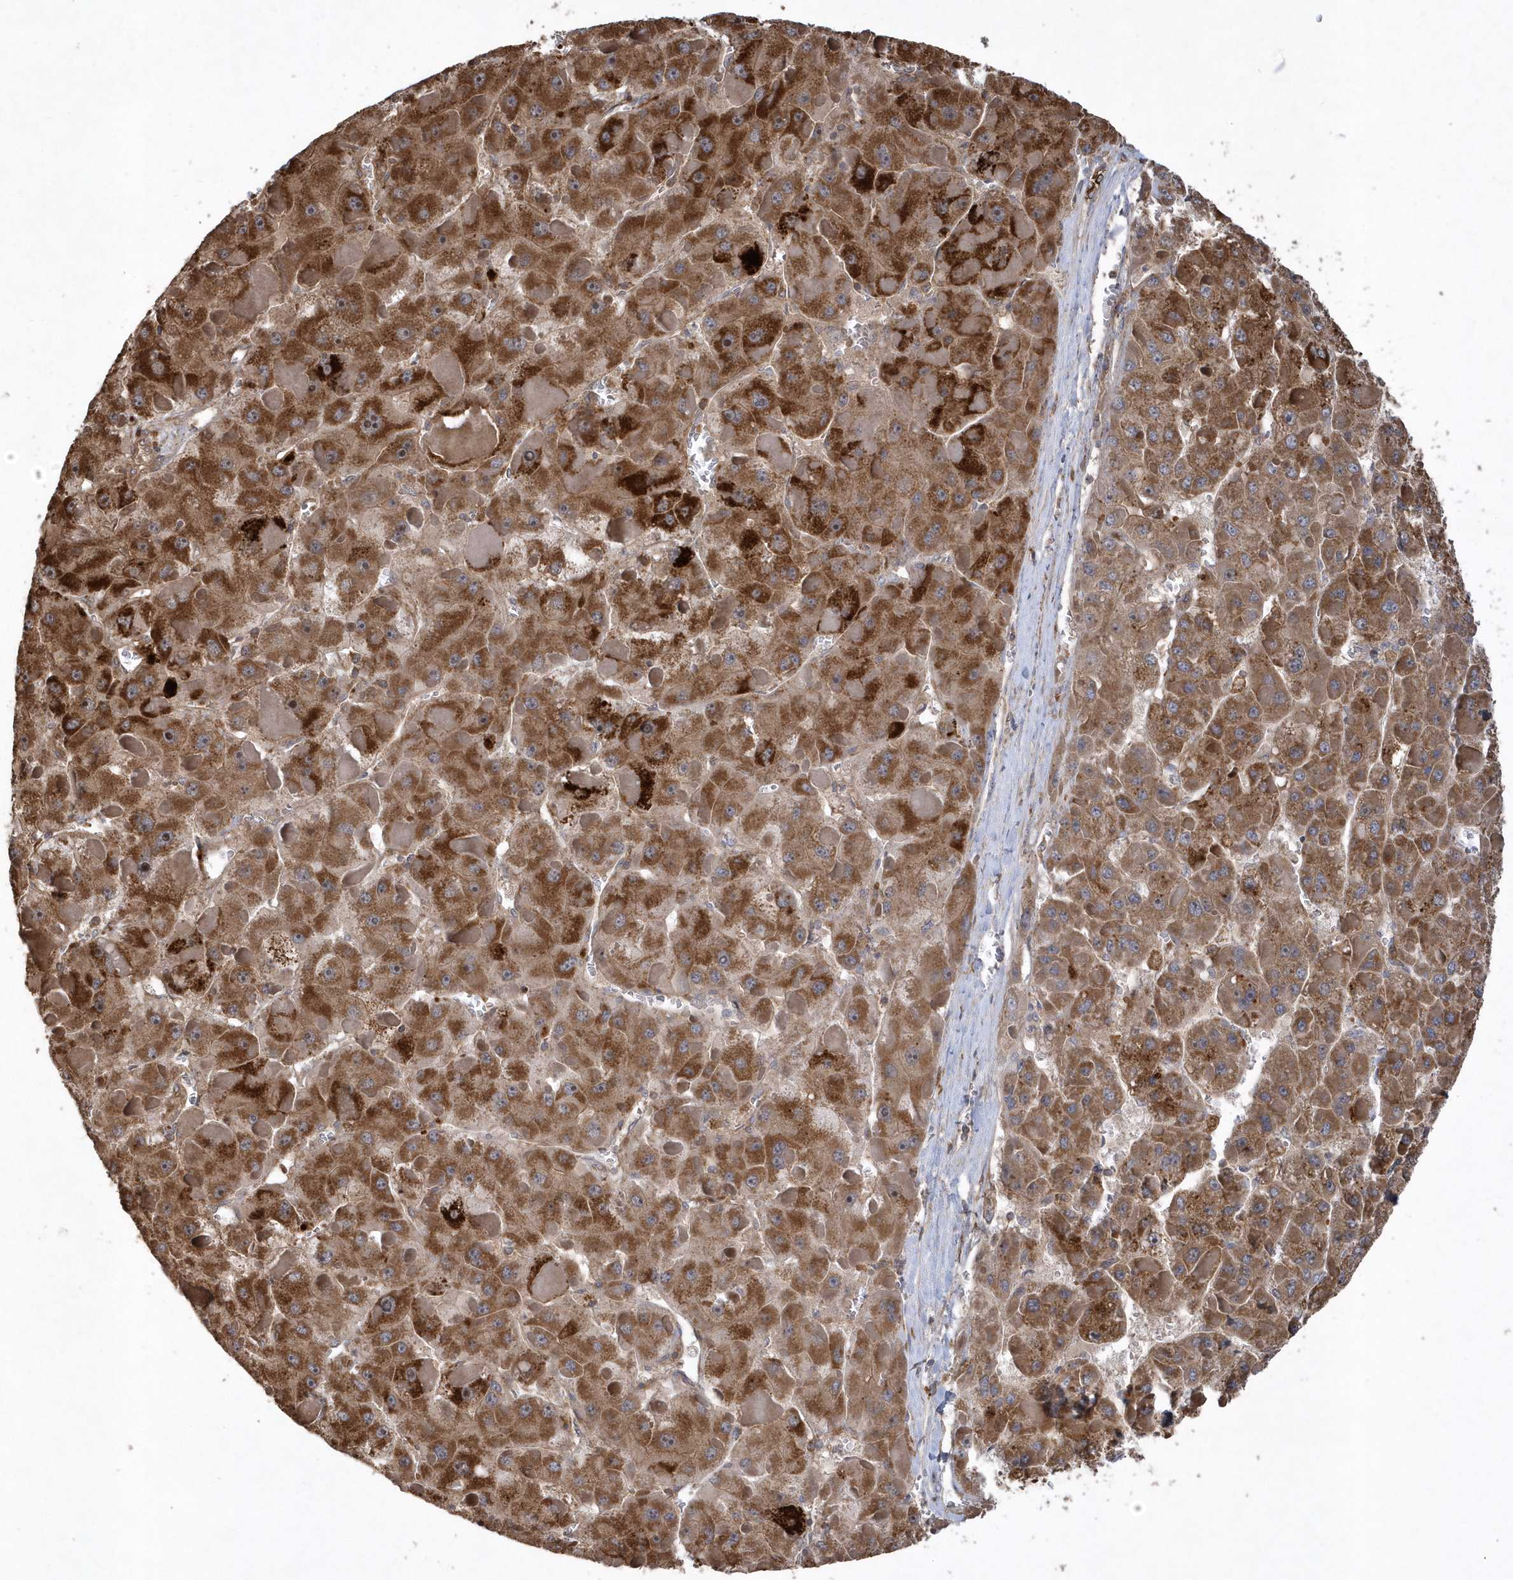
{"staining": {"intensity": "strong", "quantity": ">75%", "location": "cytoplasmic/membranous"}, "tissue": "liver cancer", "cell_type": "Tumor cells", "image_type": "cancer", "snomed": [{"axis": "morphology", "description": "Carcinoma, Hepatocellular, NOS"}, {"axis": "topography", "description": "Liver"}], "caption": "Immunohistochemical staining of human liver cancer displays high levels of strong cytoplasmic/membranous staining in about >75% of tumor cells.", "gene": "SENP8", "patient": {"sex": "female", "age": 73}}